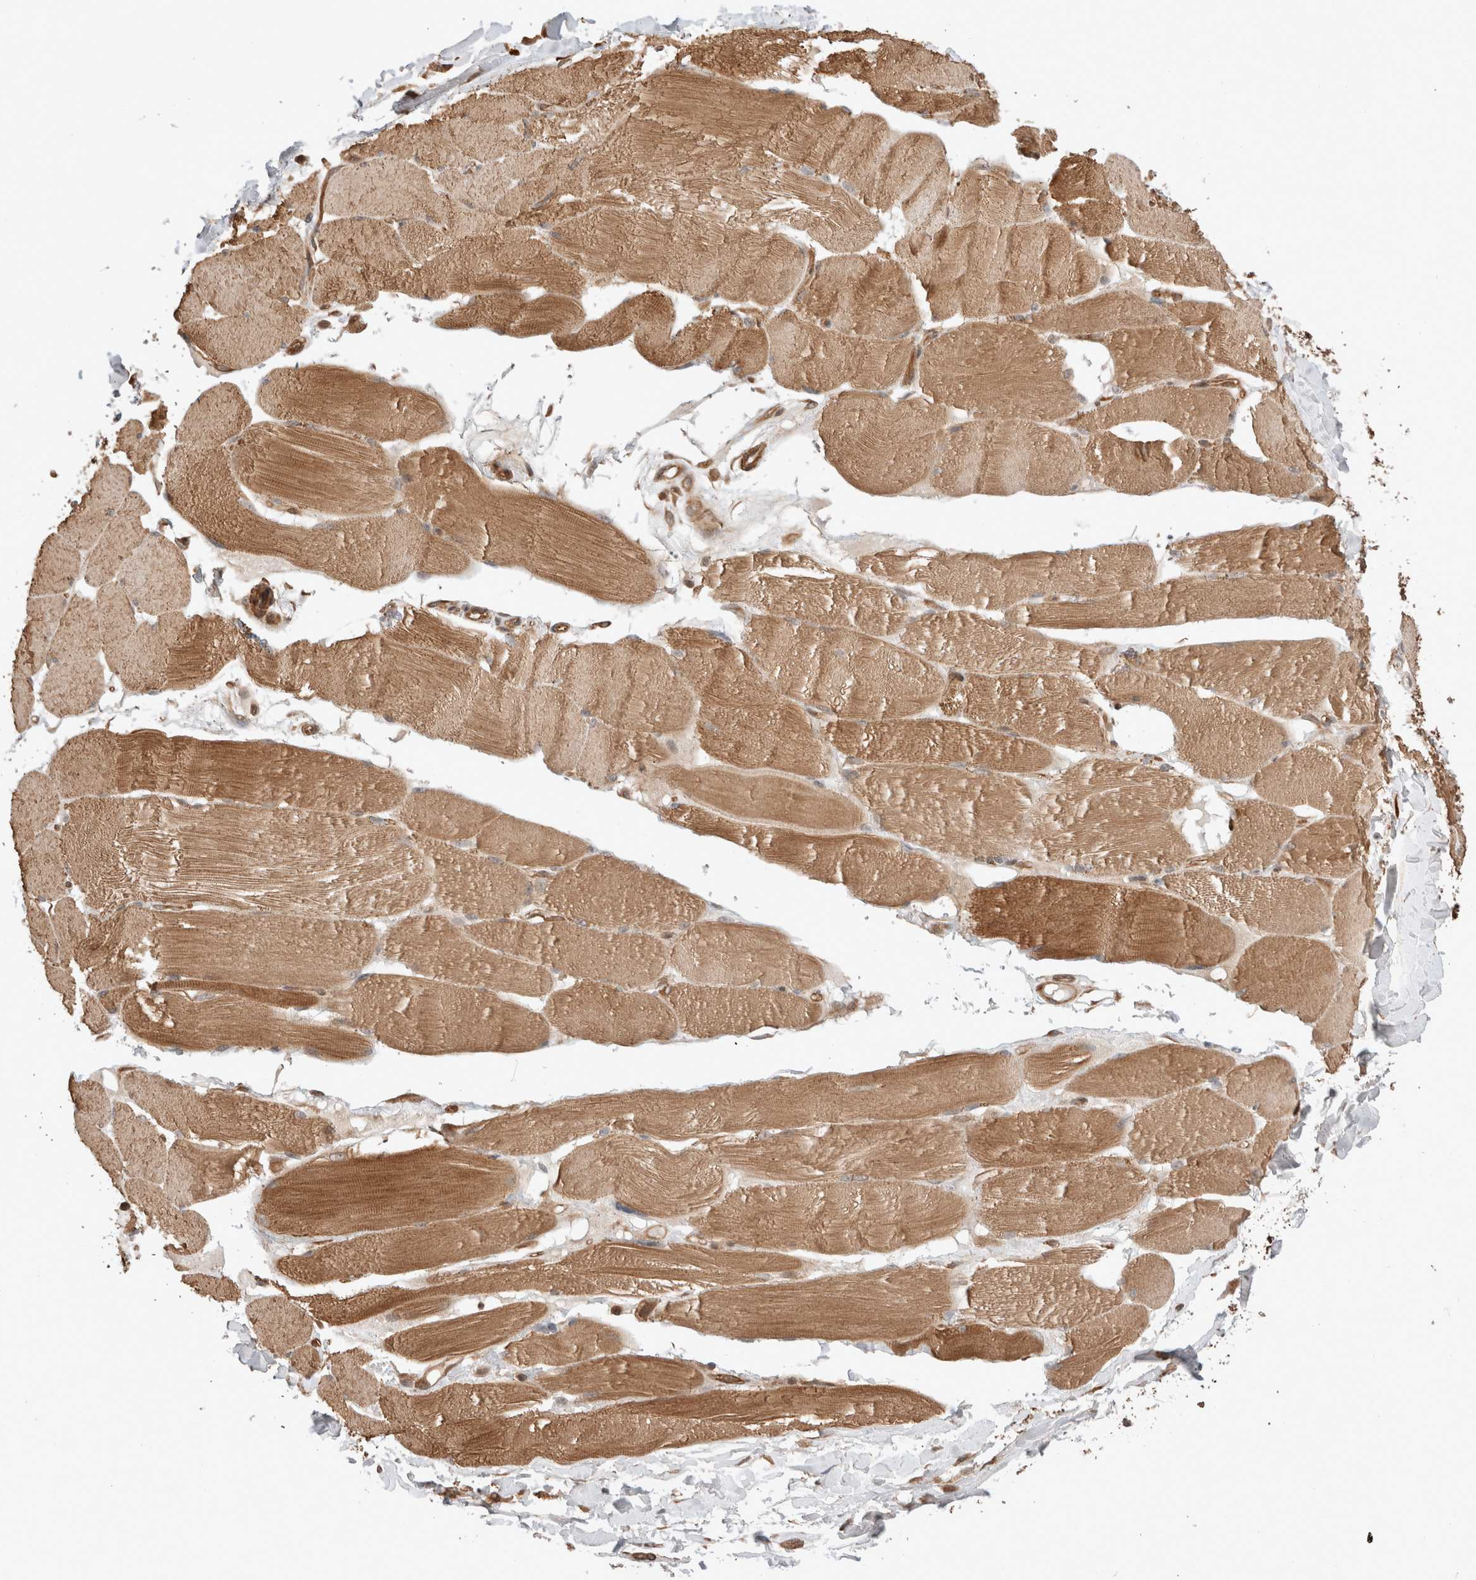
{"staining": {"intensity": "moderate", "quantity": ">75%", "location": "cytoplasmic/membranous"}, "tissue": "skeletal muscle", "cell_type": "Myocytes", "image_type": "normal", "snomed": [{"axis": "morphology", "description": "Normal tissue, NOS"}, {"axis": "topography", "description": "Skin"}, {"axis": "topography", "description": "Skeletal muscle"}], "caption": "Myocytes reveal moderate cytoplasmic/membranous expression in about >75% of cells in benign skeletal muscle. Nuclei are stained in blue.", "gene": "ZNF649", "patient": {"sex": "male", "age": 83}}